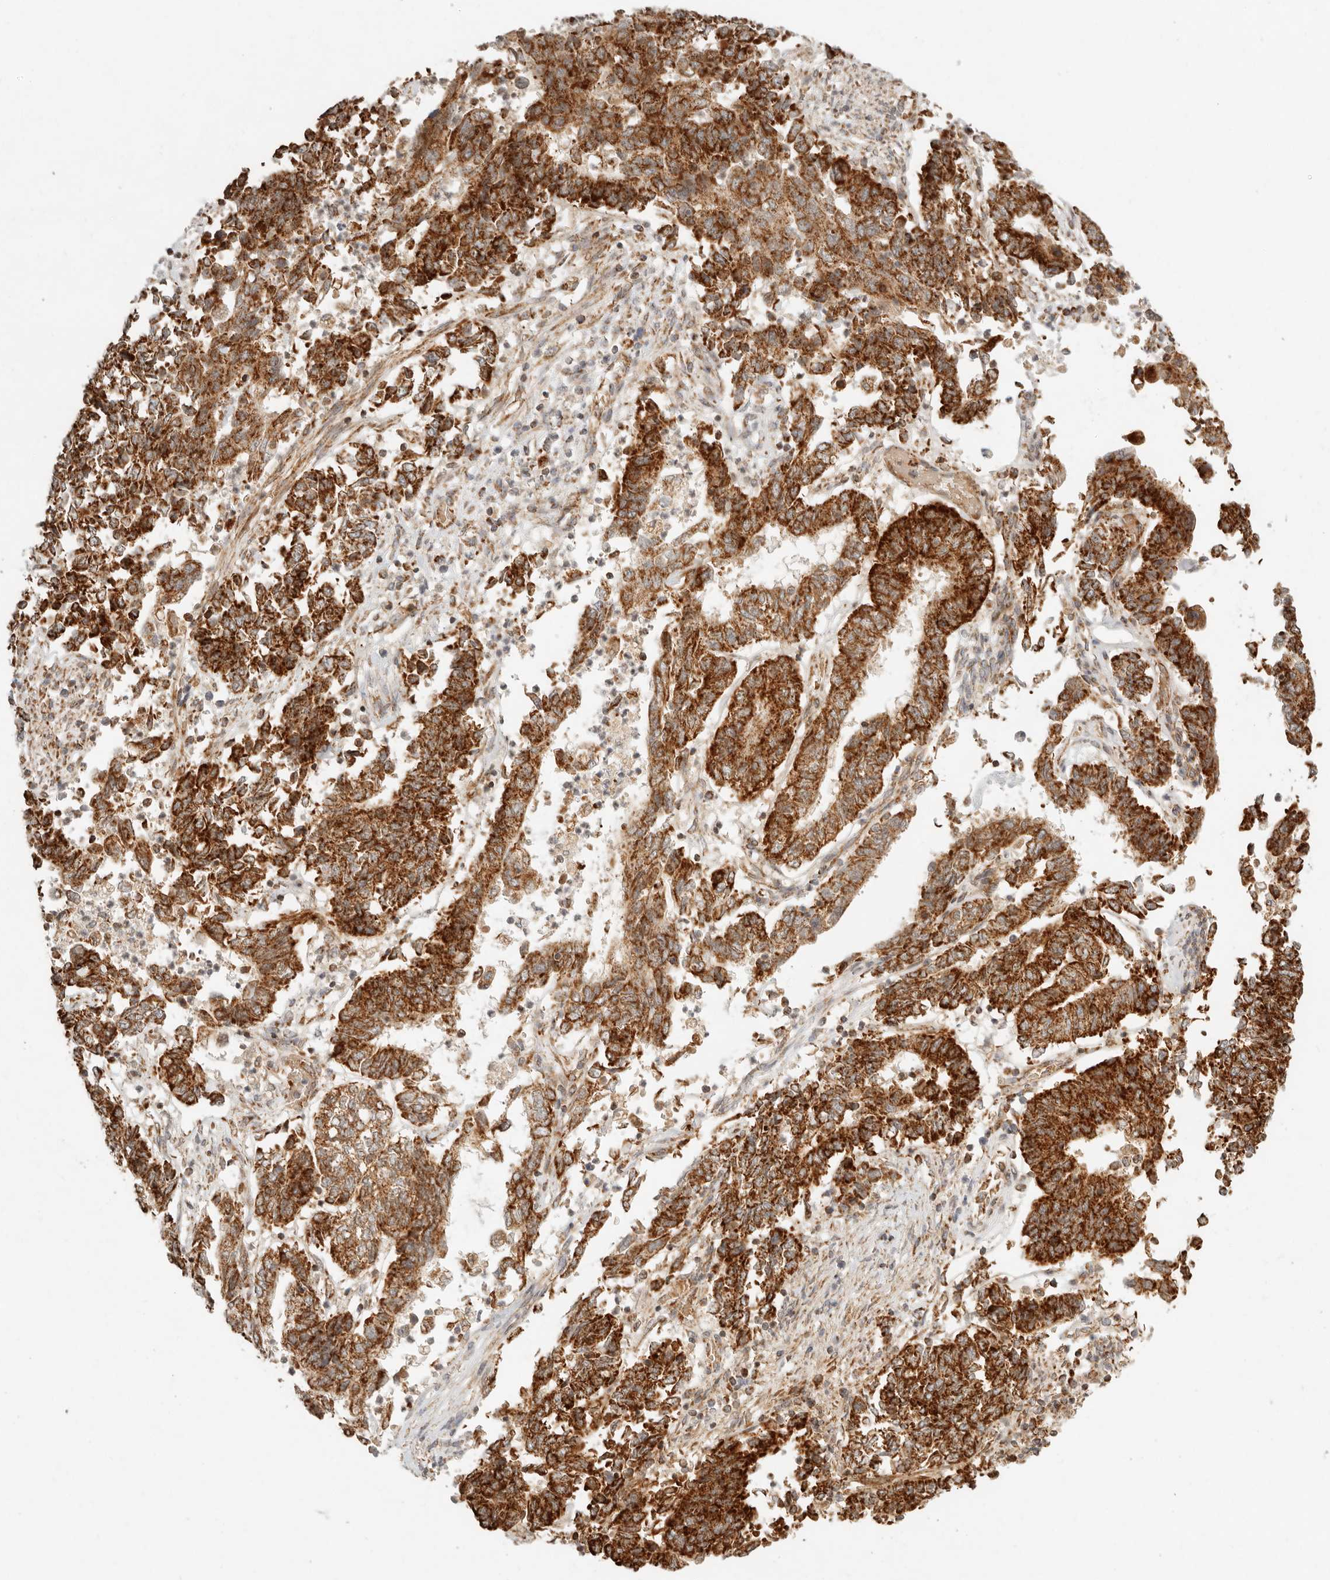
{"staining": {"intensity": "strong", "quantity": ">75%", "location": "cytoplasmic/membranous"}, "tissue": "endometrial cancer", "cell_type": "Tumor cells", "image_type": "cancer", "snomed": [{"axis": "morphology", "description": "Adenocarcinoma, NOS"}, {"axis": "topography", "description": "Endometrium"}], "caption": "Immunohistochemical staining of endometrial cancer shows high levels of strong cytoplasmic/membranous protein expression in about >75% of tumor cells. Immunohistochemistry stains the protein in brown and the nuclei are stained blue.", "gene": "MRPL55", "patient": {"sex": "female", "age": 80}}